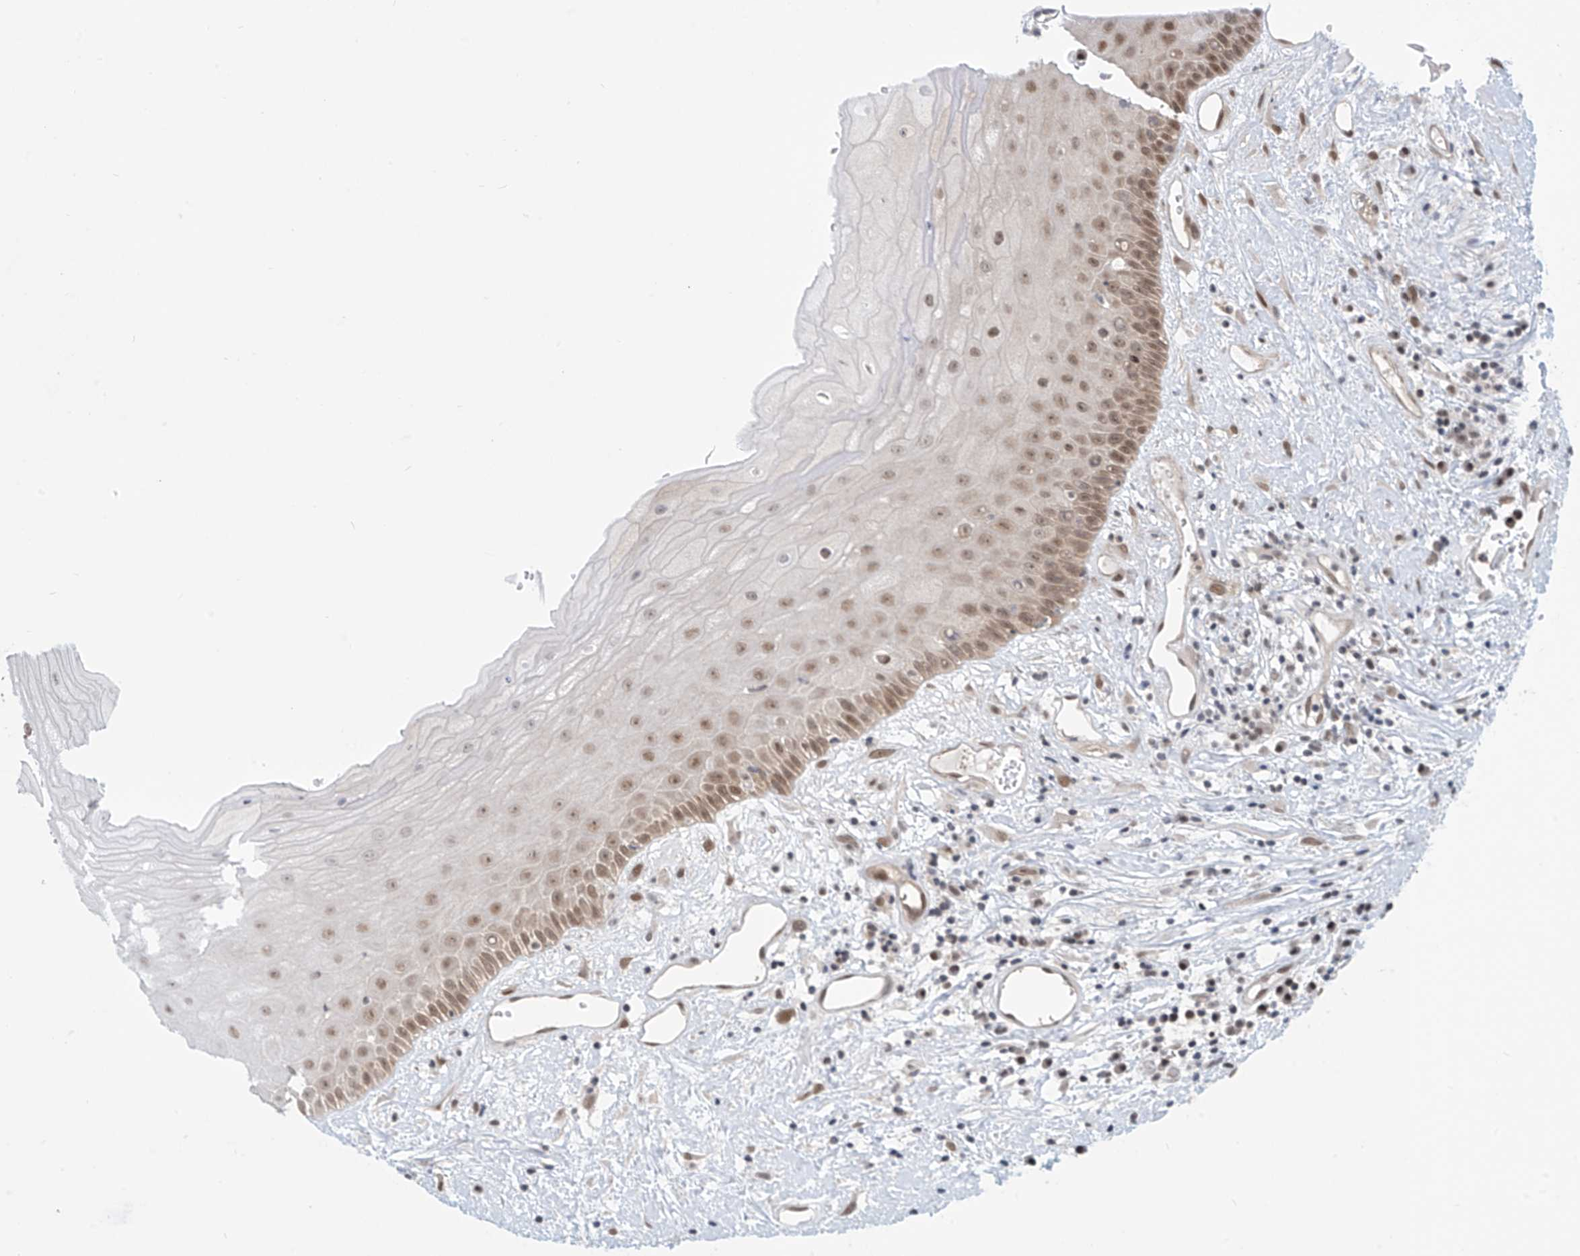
{"staining": {"intensity": "moderate", "quantity": "25%-75%", "location": "nuclear"}, "tissue": "oral mucosa", "cell_type": "Squamous epithelial cells", "image_type": "normal", "snomed": [{"axis": "morphology", "description": "Normal tissue, NOS"}, {"axis": "topography", "description": "Oral tissue"}], "caption": "Oral mucosa stained with a brown dye reveals moderate nuclear positive staining in about 25%-75% of squamous epithelial cells.", "gene": "LAGE3", "patient": {"sex": "female", "age": 76}}